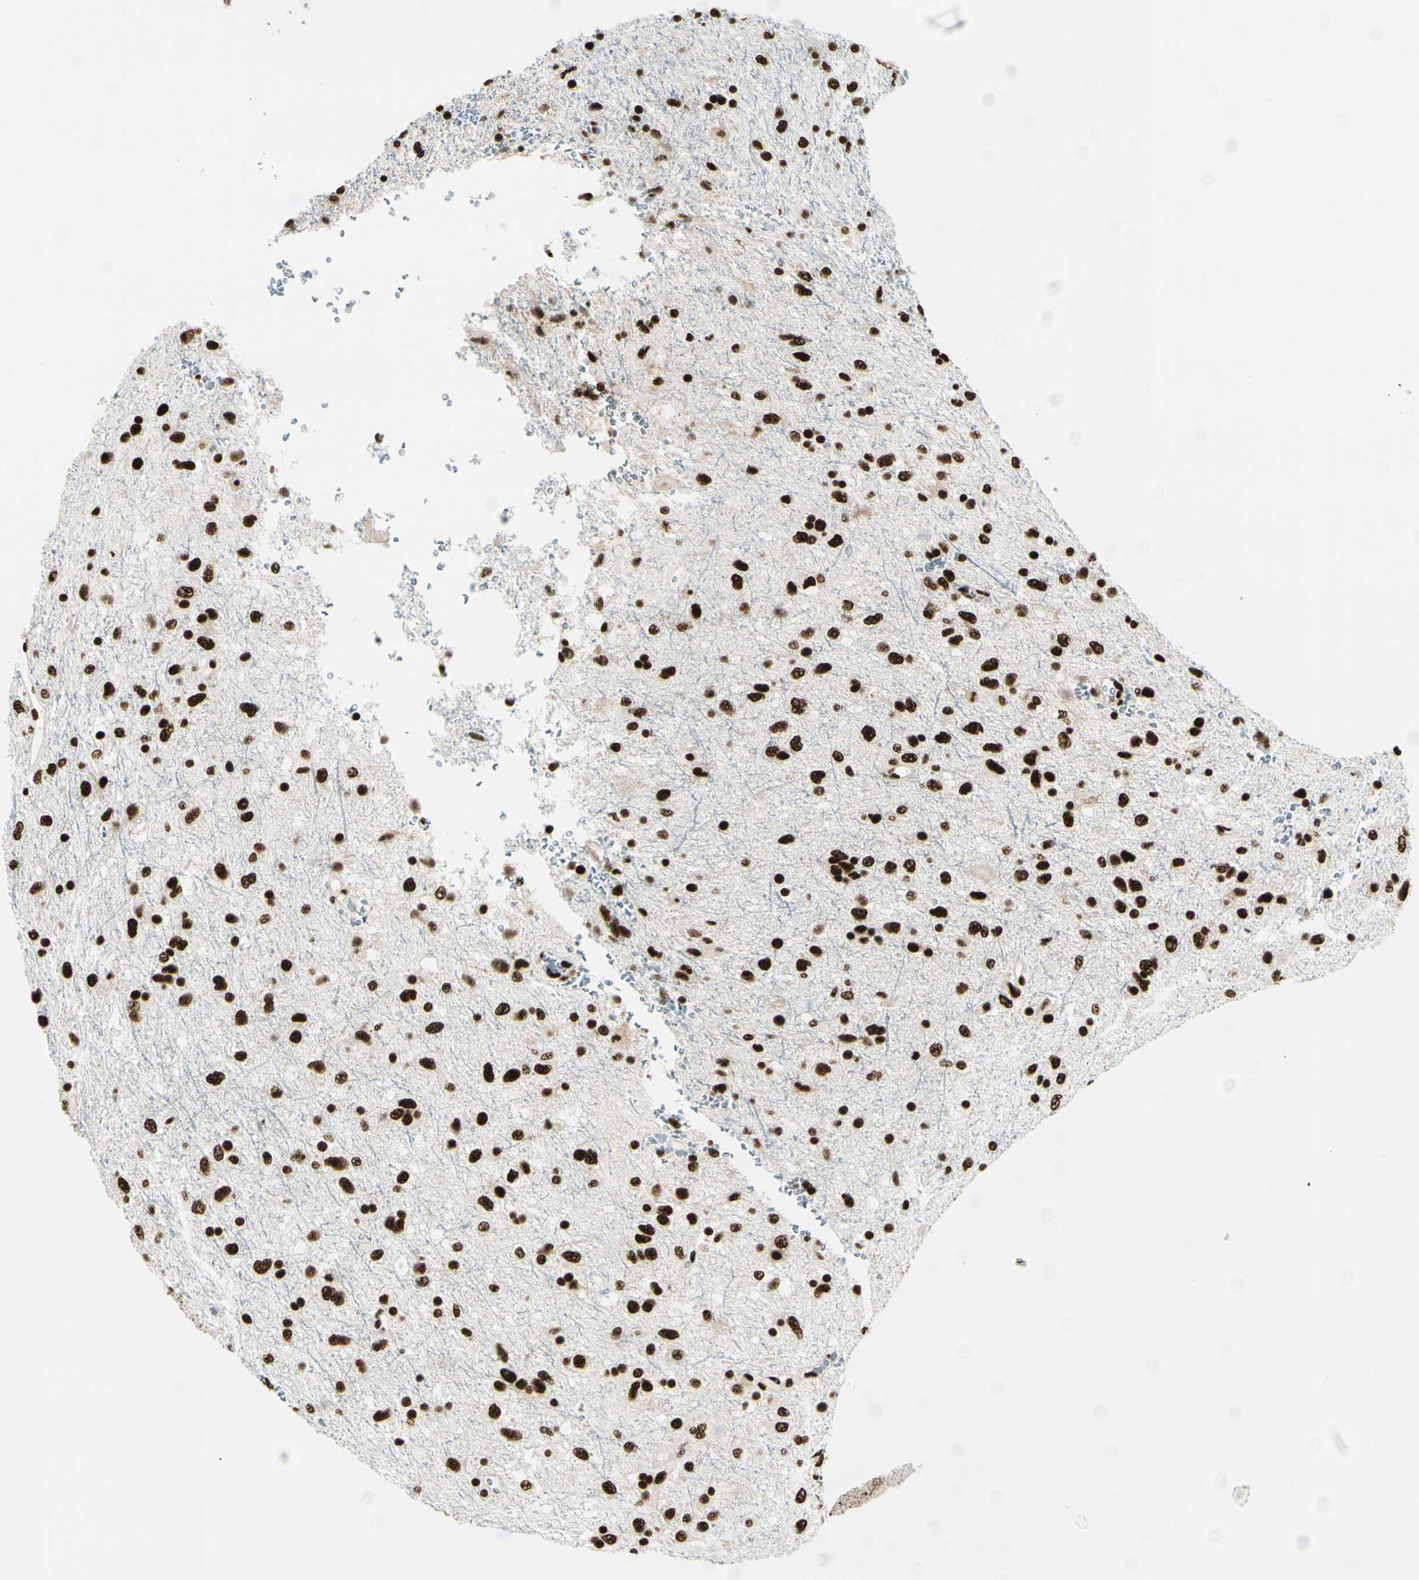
{"staining": {"intensity": "strong", "quantity": ">75%", "location": "nuclear"}, "tissue": "glioma", "cell_type": "Tumor cells", "image_type": "cancer", "snomed": [{"axis": "morphology", "description": "Glioma, malignant, Low grade"}, {"axis": "topography", "description": "Brain"}], "caption": "Human glioma stained with a brown dye exhibits strong nuclear positive positivity in approximately >75% of tumor cells.", "gene": "CCAR1", "patient": {"sex": "male", "age": 77}}